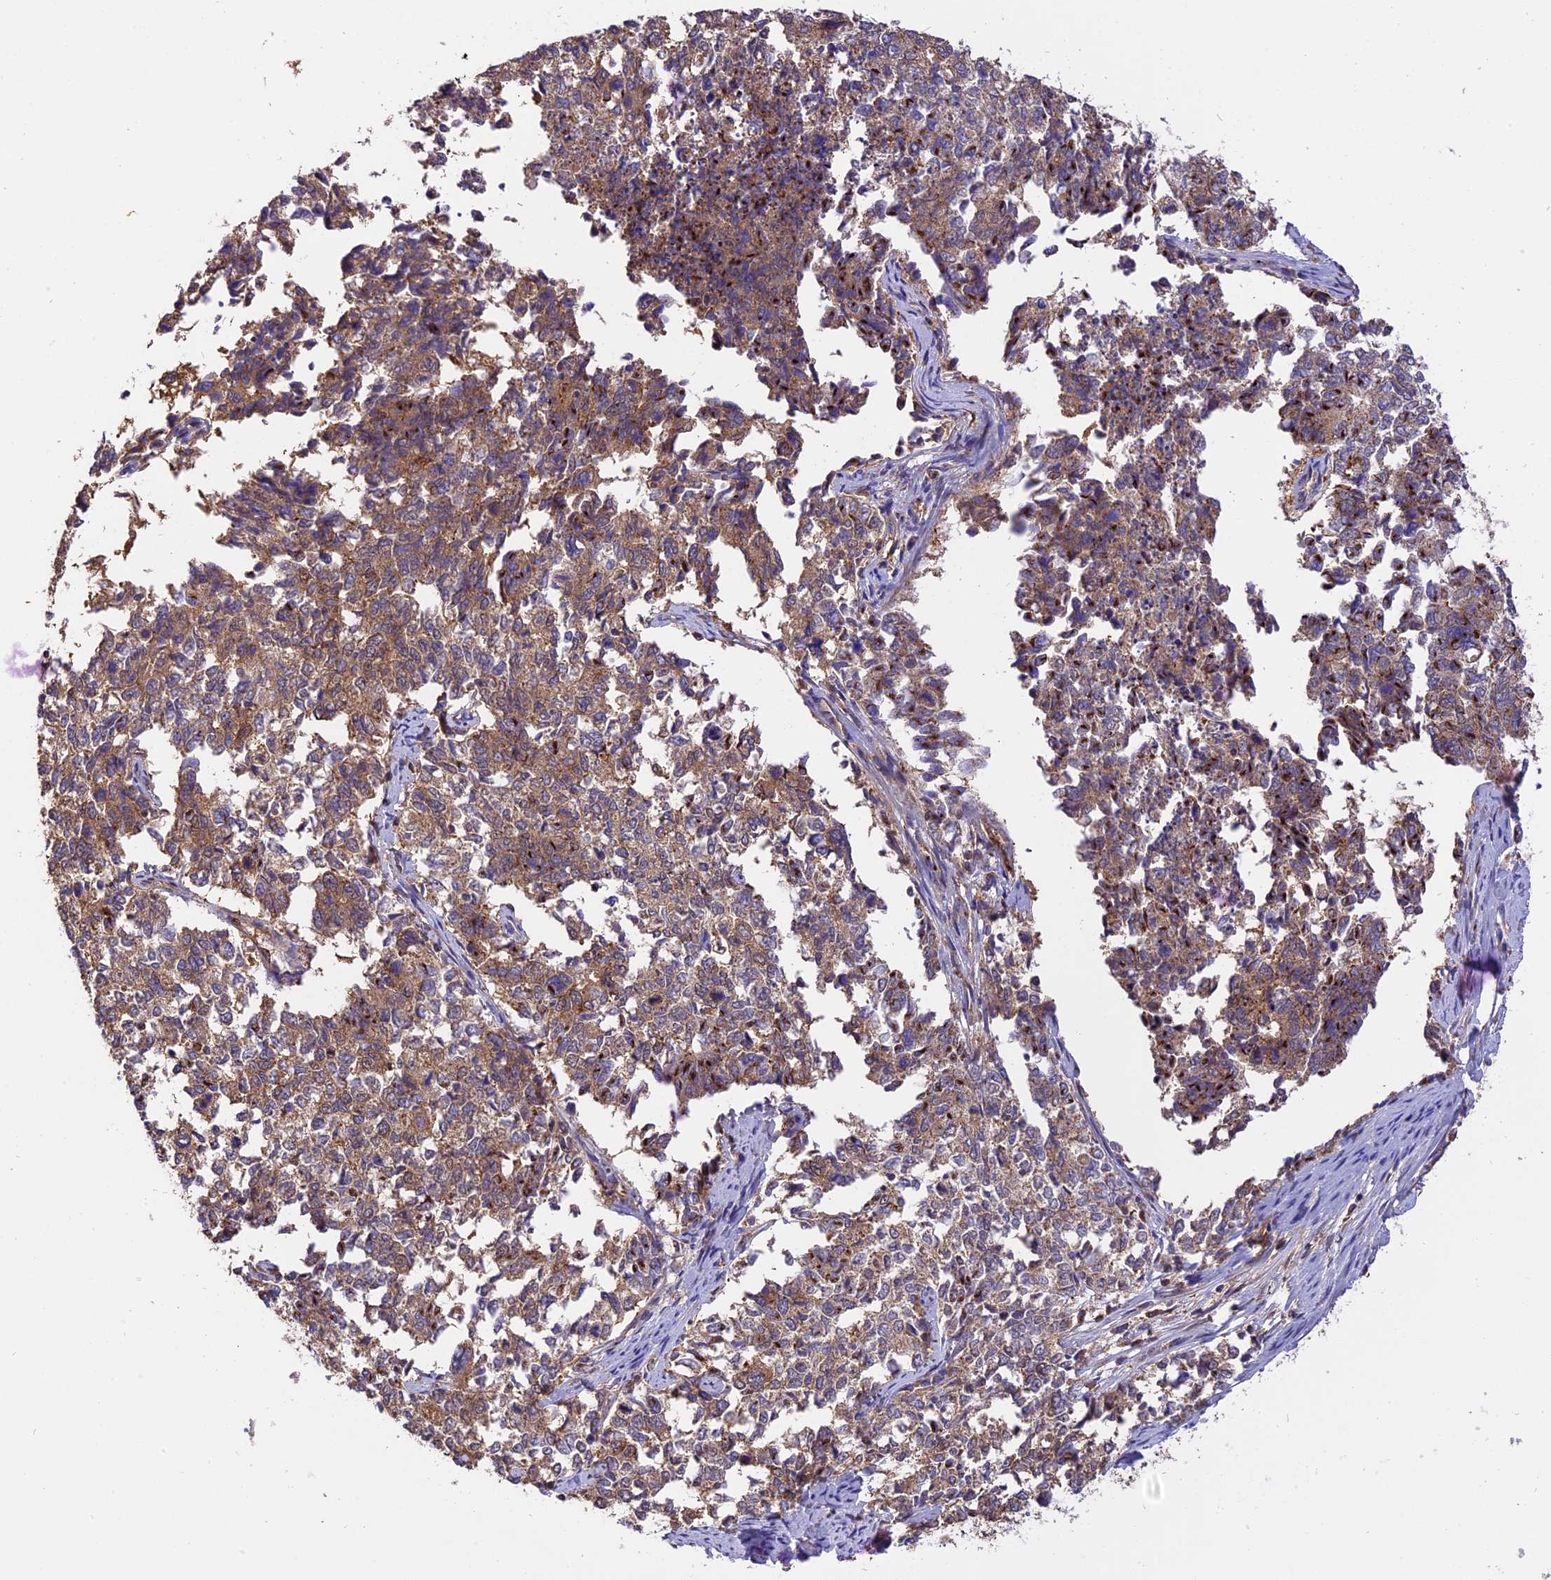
{"staining": {"intensity": "moderate", "quantity": "25%-75%", "location": "cytoplasmic/membranous"}, "tissue": "cervical cancer", "cell_type": "Tumor cells", "image_type": "cancer", "snomed": [{"axis": "morphology", "description": "Squamous cell carcinoma, NOS"}, {"axis": "topography", "description": "Cervix"}], "caption": "Cervical cancer was stained to show a protein in brown. There is medium levels of moderate cytoplasmic/membranous expression in approximately 25%-75% of tumor cells.", "gene": "PEX3", "patient": {"sex": "female", "age": 63}}